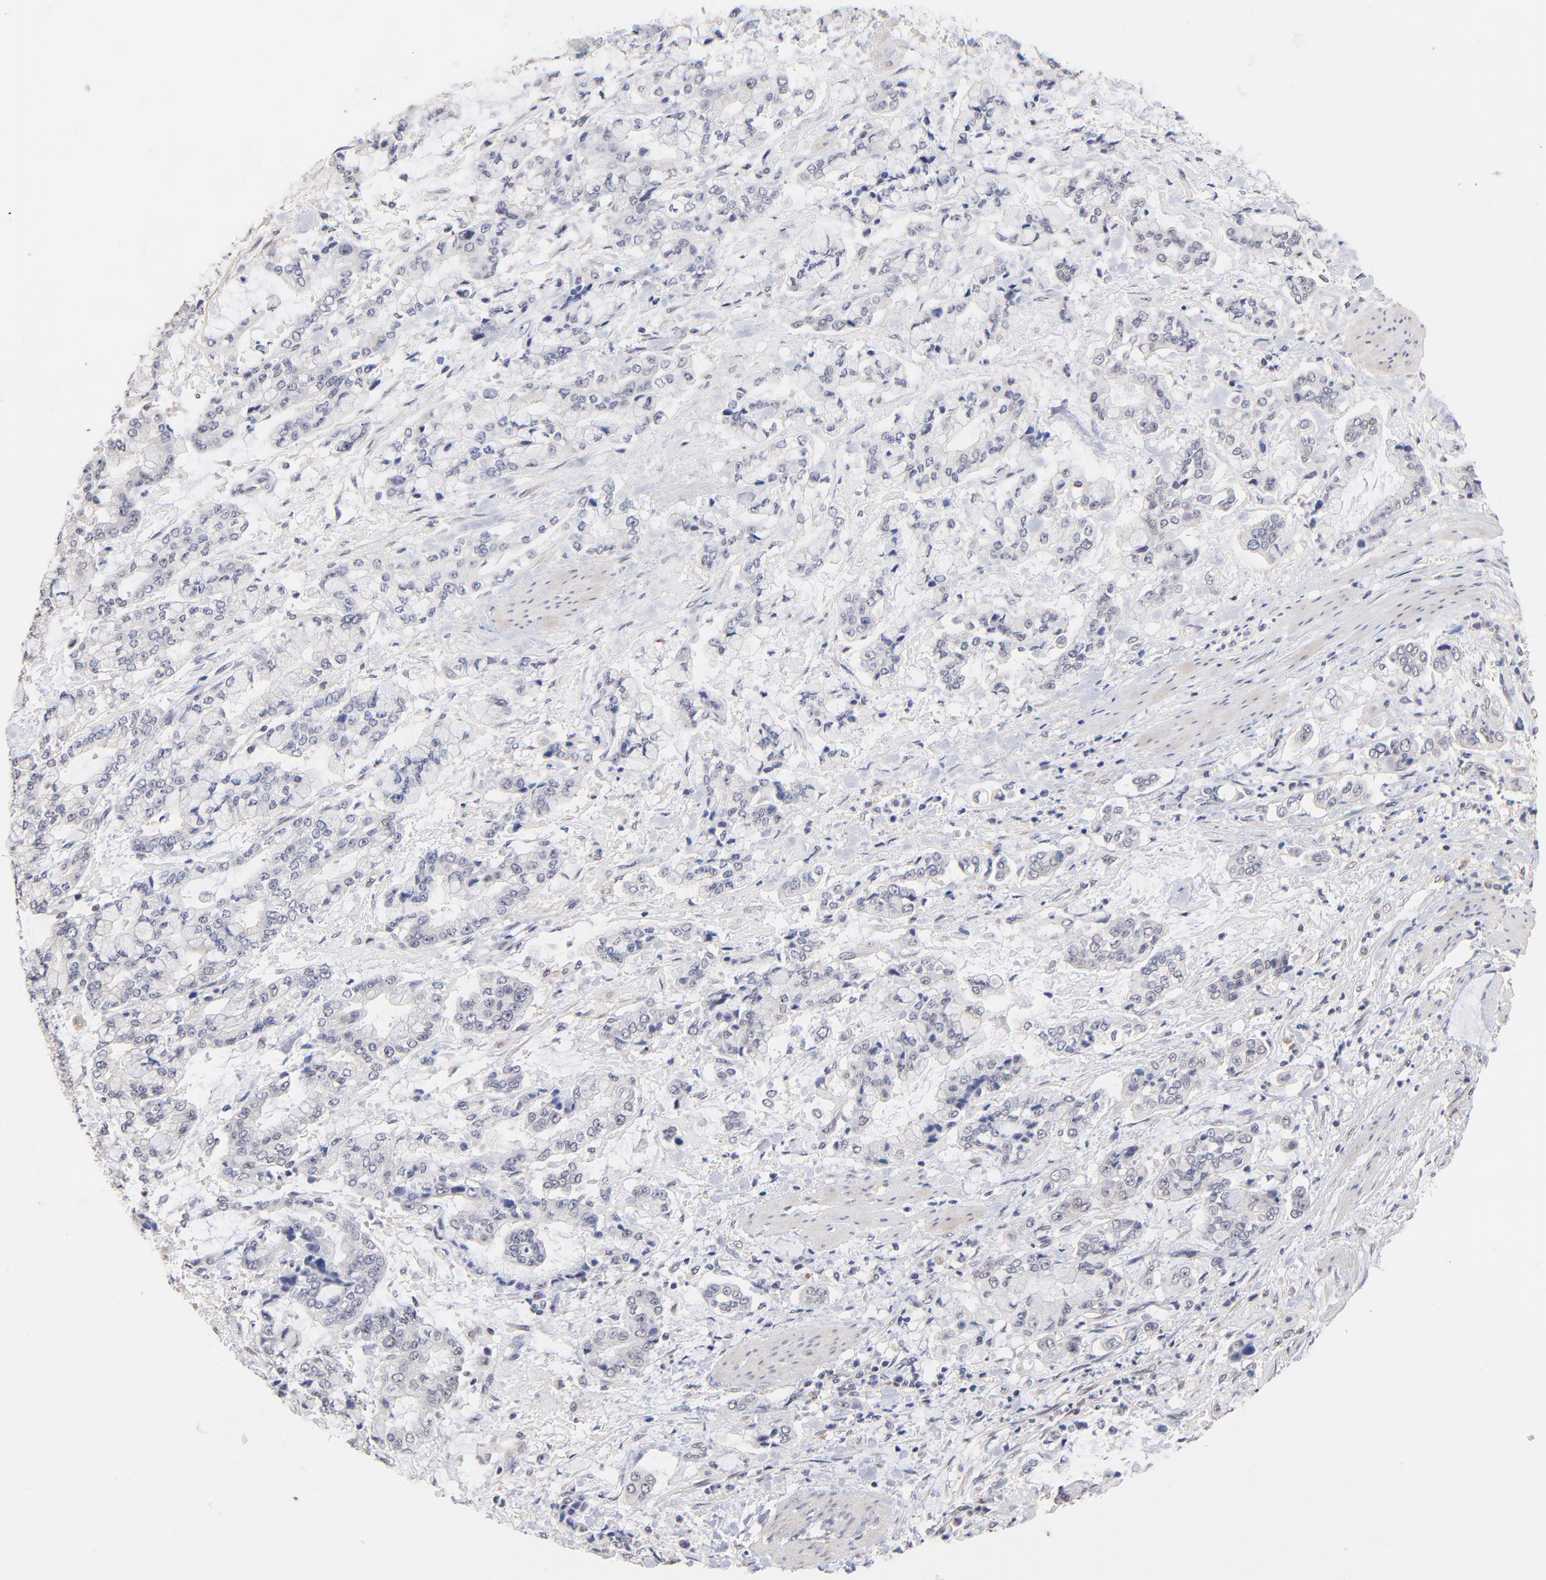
{"staining": {"intensity": "negative", "quantity": "none", "location": "none"}, "tissue": "stomach cancer", "cell_type": "Tumor cells", "image_type": "cancer", "snomed": [{"axis": "morphology", "description": "Normal tissue, NOS"}, {"axis": "morphology", "description": "Adenocarcinoma, NOS"}, {"axis": "topography", "description": "Stomach, upper"}, {"axis": "topography", "description": "Stomach"}], "caption": "This is an immunohistochemistry histopathology image of stomach adenocarcinoma. There is no positivity in tumor cells.", "gene": "RIBC2", "patient": {"sex": "male", "age": 76}}